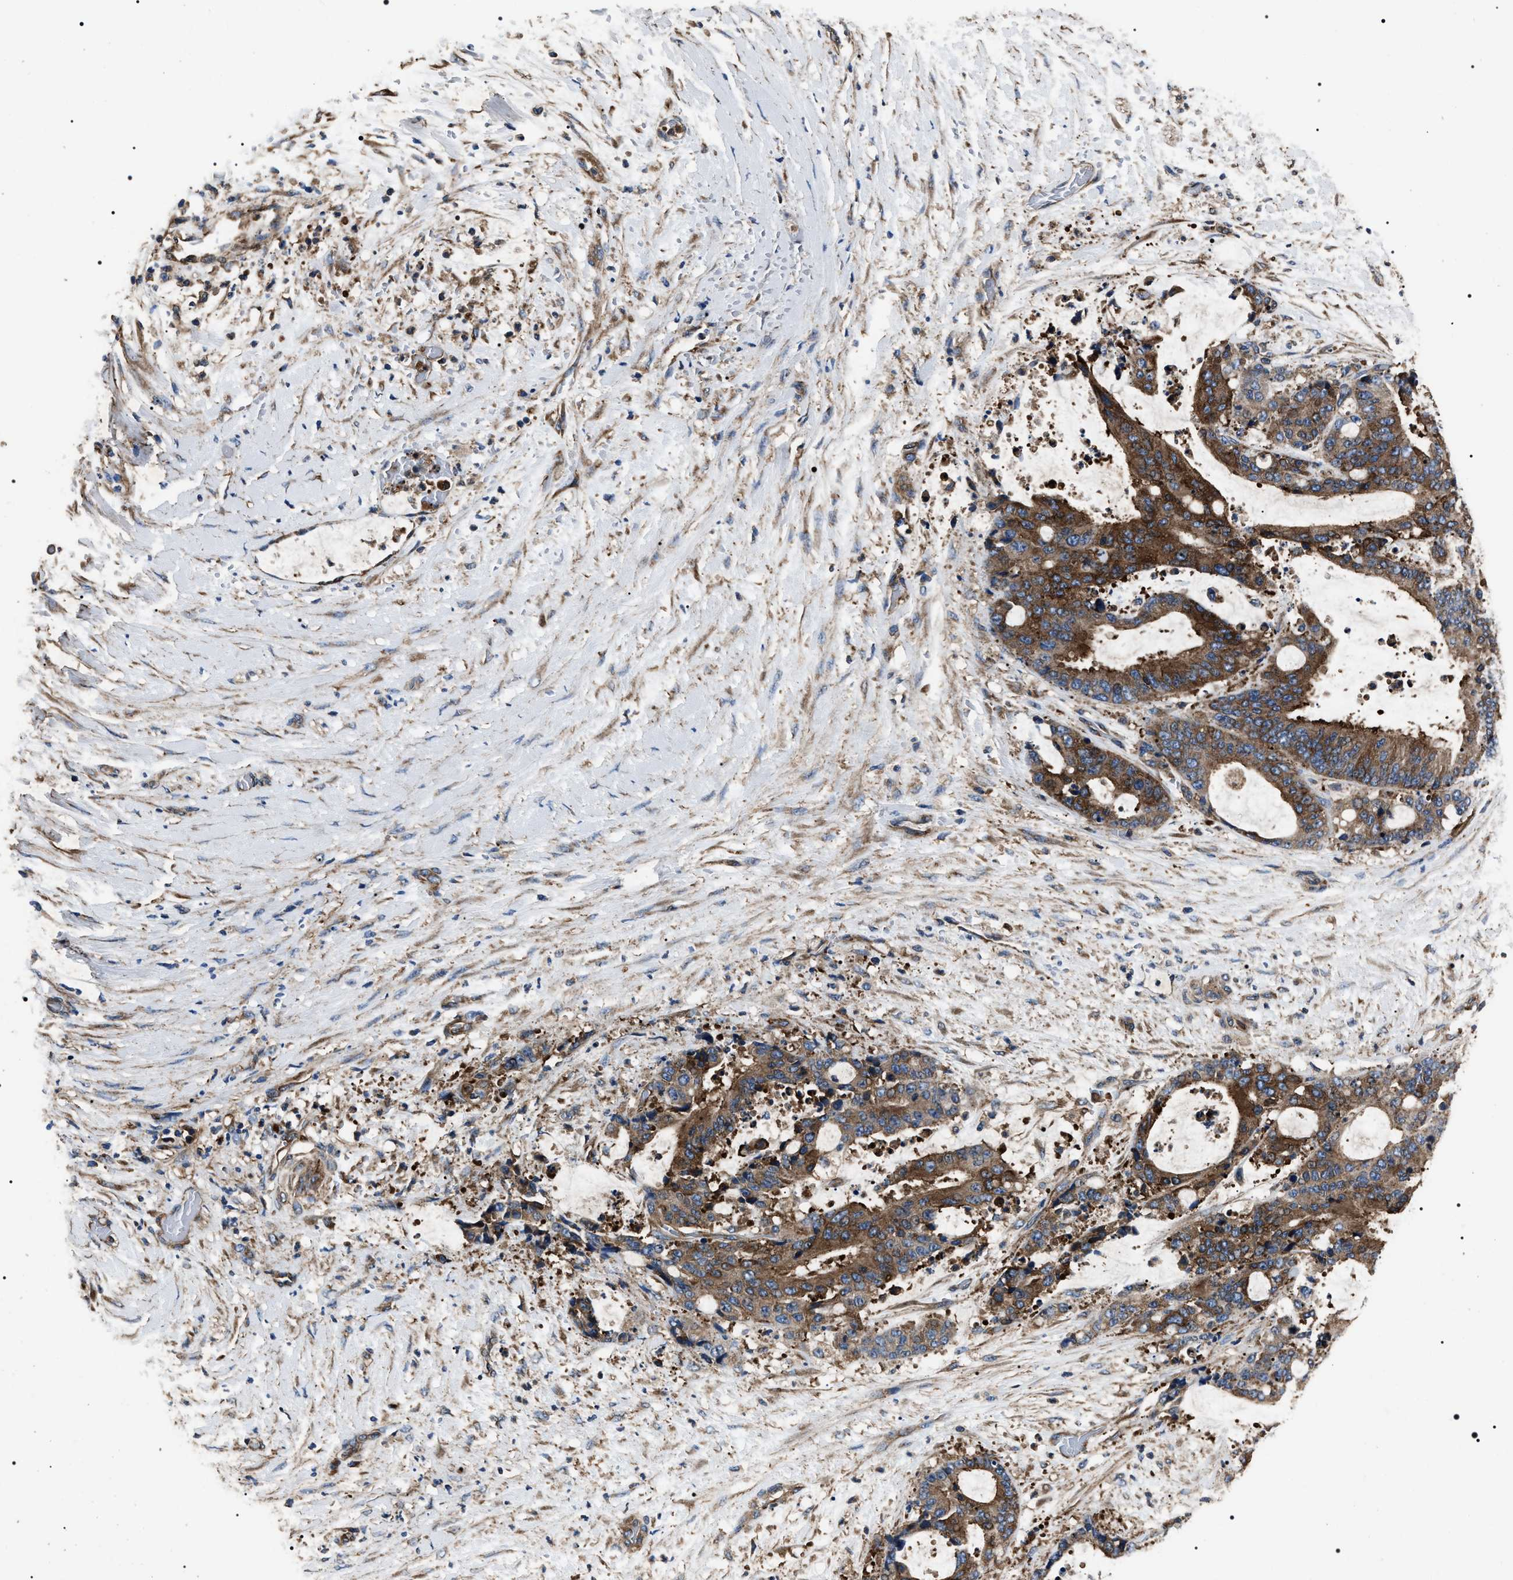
{"staining": {"intensity": "strong", "quantity": ">75%", "location": "cytoplasmic/membranous"}, "tissue": "liver cancer", "cell_type": "Tumor cells", "image_type": "cancer", "snomed": [{"axis": "morphology", "description": "Normal tissue, NOS"}, {"axis": "morphology", "description": "Cholangiocarcinoma"}, {"axis": "topography", "description": "Liver"}, {"axis": "topography", "description": "Peripheral nerve tissue"}], "caption": "Human liver cholangiocarcinoma stained with a brown dye reveals strong cytoplasmic/membranous positive positivity in approximately >75% of tumor cells.", "gene": "HSCB", "patient": {"sex": "female", "age": 73}}